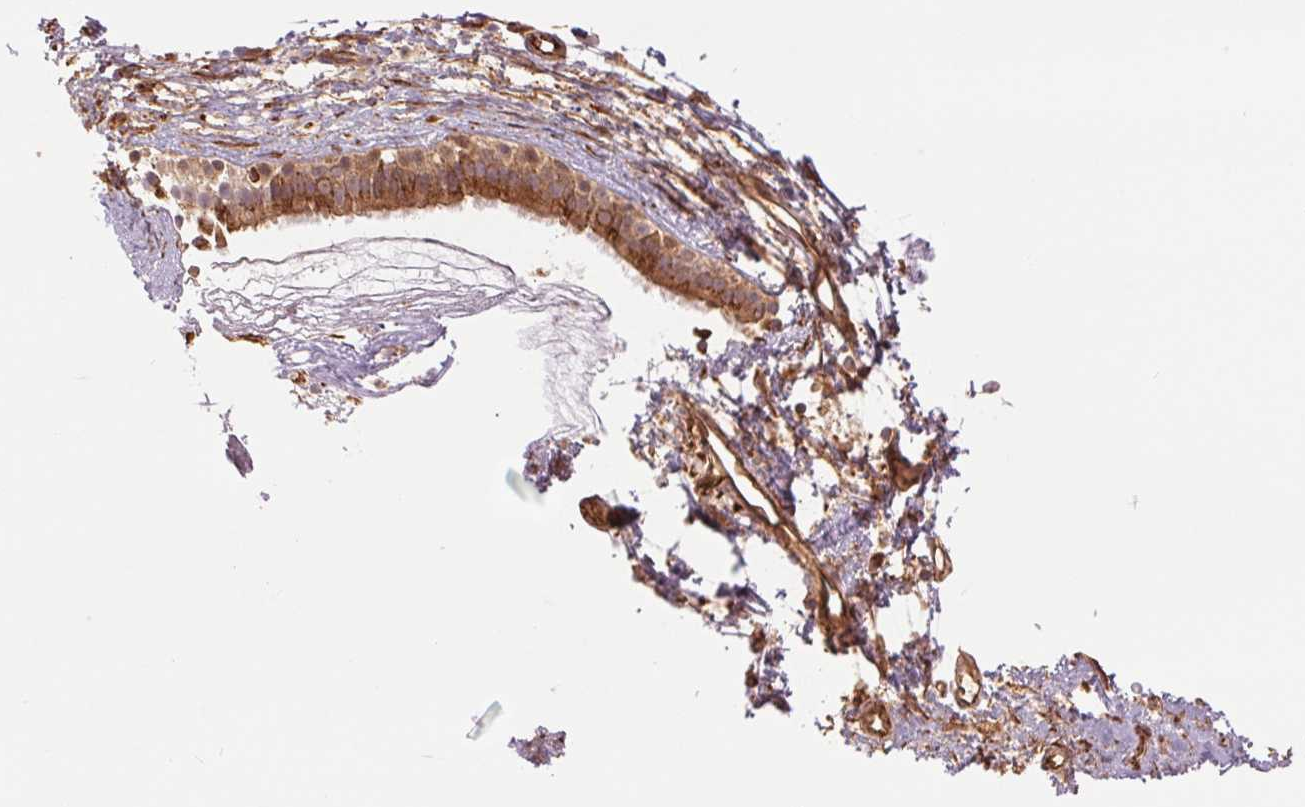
{"staining": {"intensity": "strong", "quantity": ">75%", "location": "cytoplasmic/membranous"}, "tissue": "nasopharynx", "cell_type": "Respiratory epithelial cells", "image_type": "normal", "snomed": [{"axis": "morphology", "description": "Normal tissue, NOS"}, {"axis": "topography", "description": "Nasopharynx"}], "caption": "High-power microscopy captured an immunohistochemistry photomicrograph of normal nasopharynx, revealing strong cytoplasmic/membranous positivity in about >75% of respiratory epithelial cells.", "gene": "STARD7", "patient": {"sex": "male", "age": 24}}